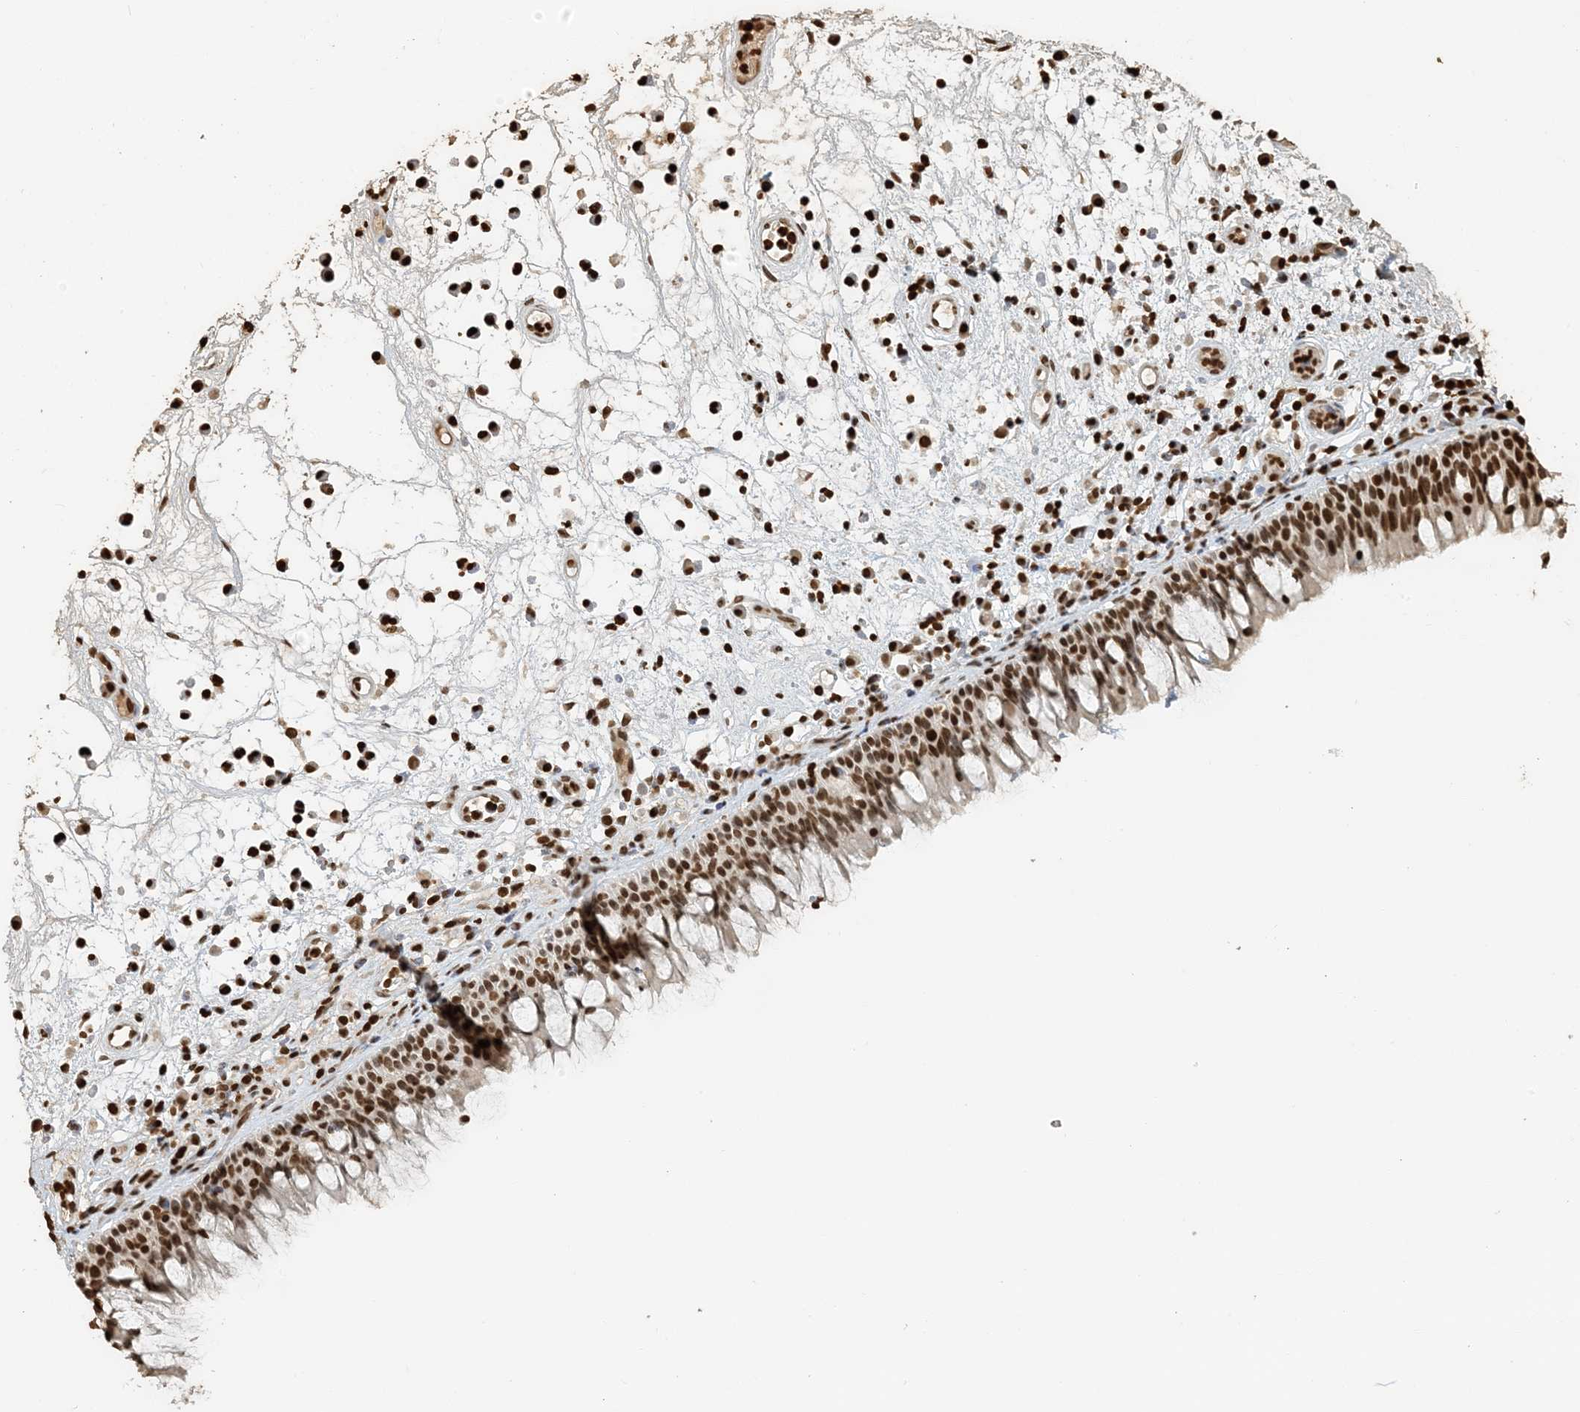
{"staining": {"intensity": "strong", "quantity": ">75%", "location": "nuclear"}, "tissue": "nasopharynx", "cell_type": "Respiratory epithelial cells", "image_type": "normal", "snomed": [{"axis": "morphology", "description": "Normal tissue, NOS"}, {"axis": "morphology", "description": "Inflammation, NOS"}, {"axis": "morphology", "description": "Malignant melanoma, Metastatic site"}, {"axis": "topography", "description": "Nasopharynx"}], "caption": "Normal nasopharynx exhibits strong nuclear expression in approximately >75% of respiratory epithelial cells.", "gene": "H3", "patient": {"sex": "male", "age": 70}}